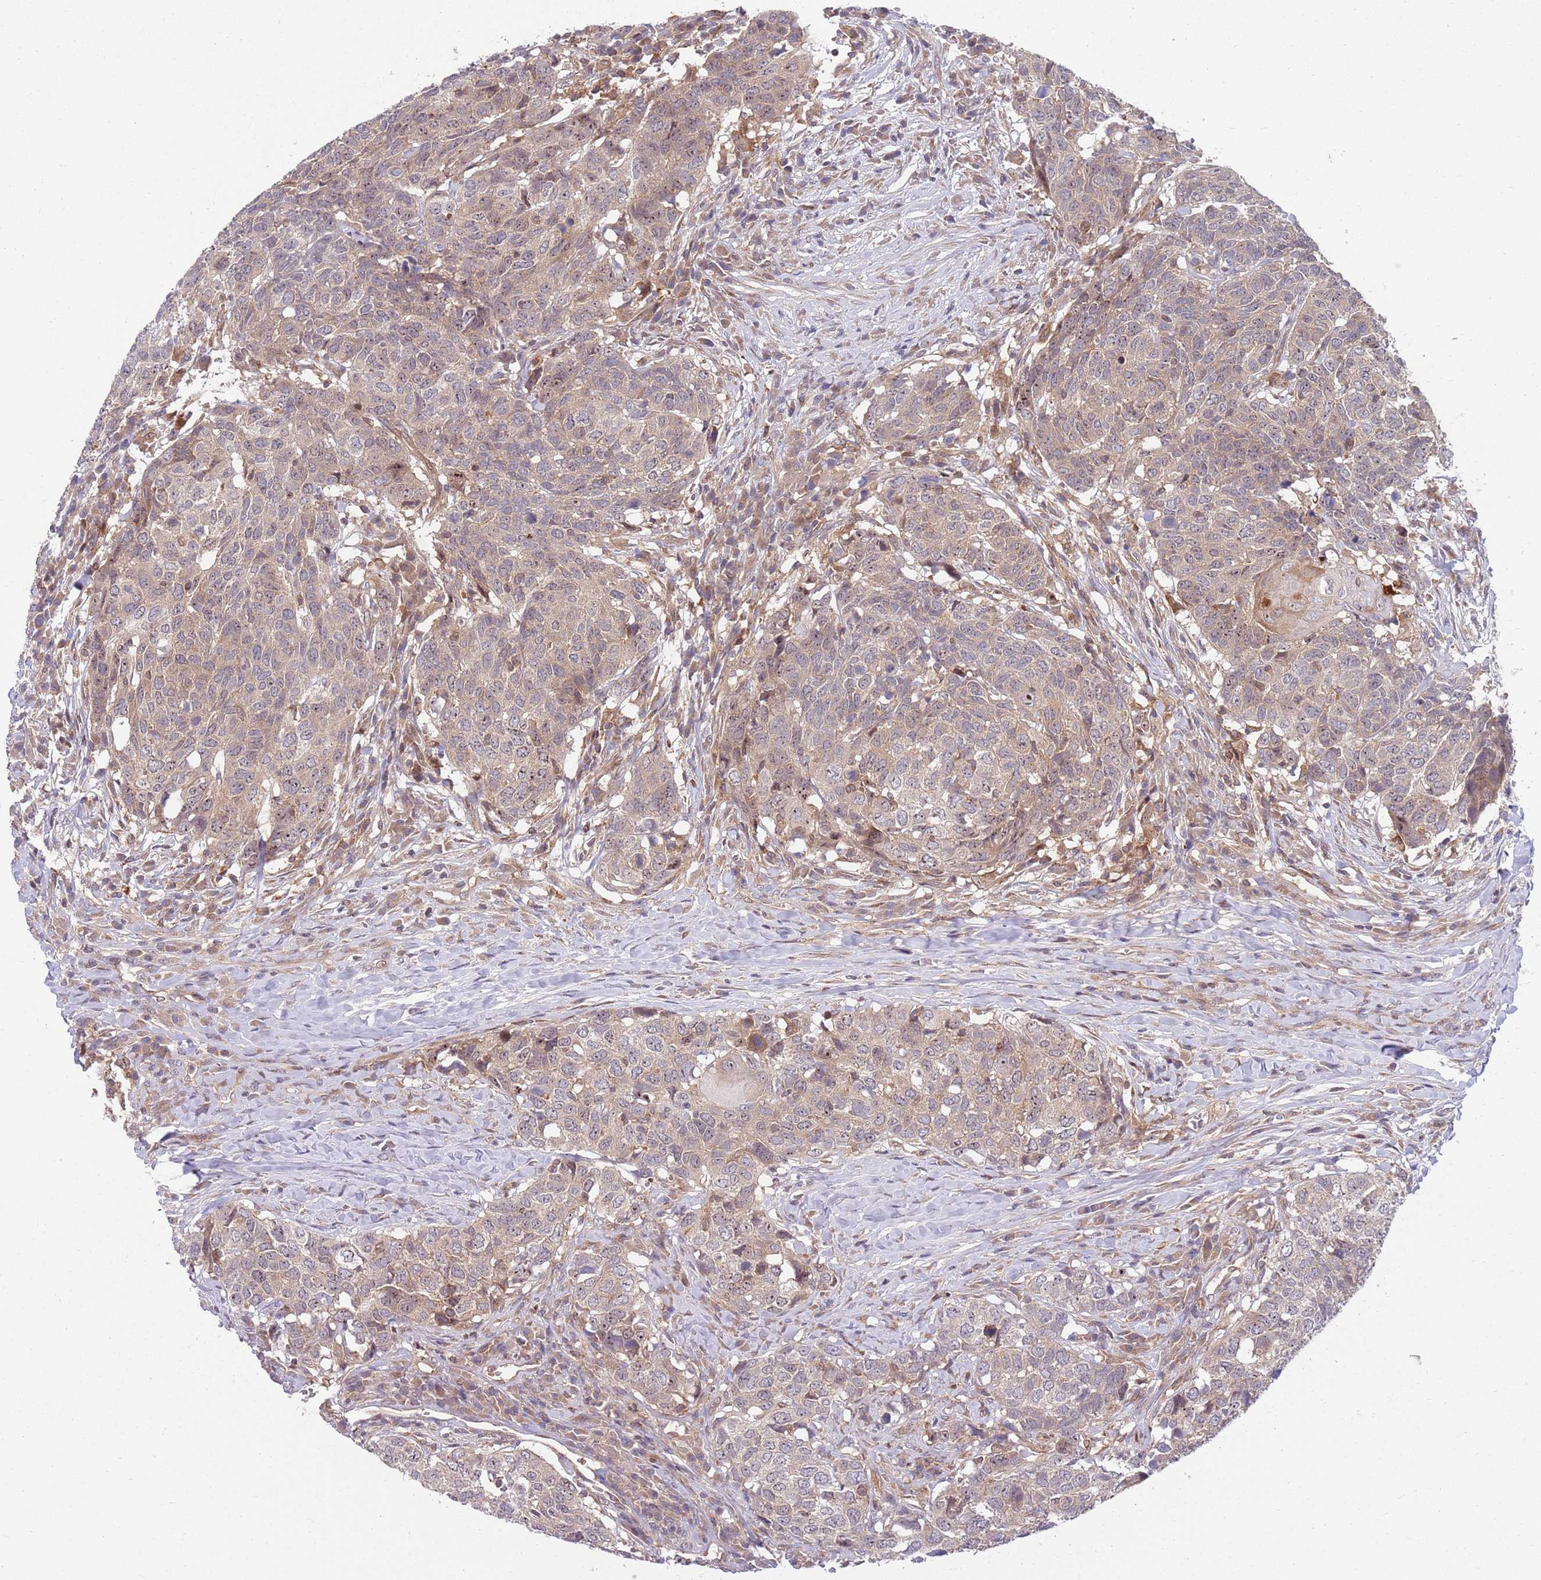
{"staining": {"intensity": "moderate", "quantity": "25%-75%", "location": "cytoplasmic/membranous,nuclear"}, "tissue": "head and neck cancer", "cell_type": "Tumor cells", "image_type": "cancer", "snomed": [{"axis": "morphology", "description": "Normal tissue, NOS"}, {"axis": "morphology", "description": "Squamous cell carcinoma, NOS"}, {"axis": "topography", "description": "Skeletal muscle"}, {"axis": "topography", "description": "Vascular tissue"}, {"axis": "topography", "description": "Peripheral nerve tissue"}, {"axis": "topography", "description": "Head-Neck"}], "caption": "Immunohistochemical staining of human head and neck squamous cell carcinoma exhibits moderate cytoplasmic/membranous and nuclear protein positivity in about 25%-75% of tumor cells.", "gene": "GGA1", "patient": {"sex": "male", "age": 66}}